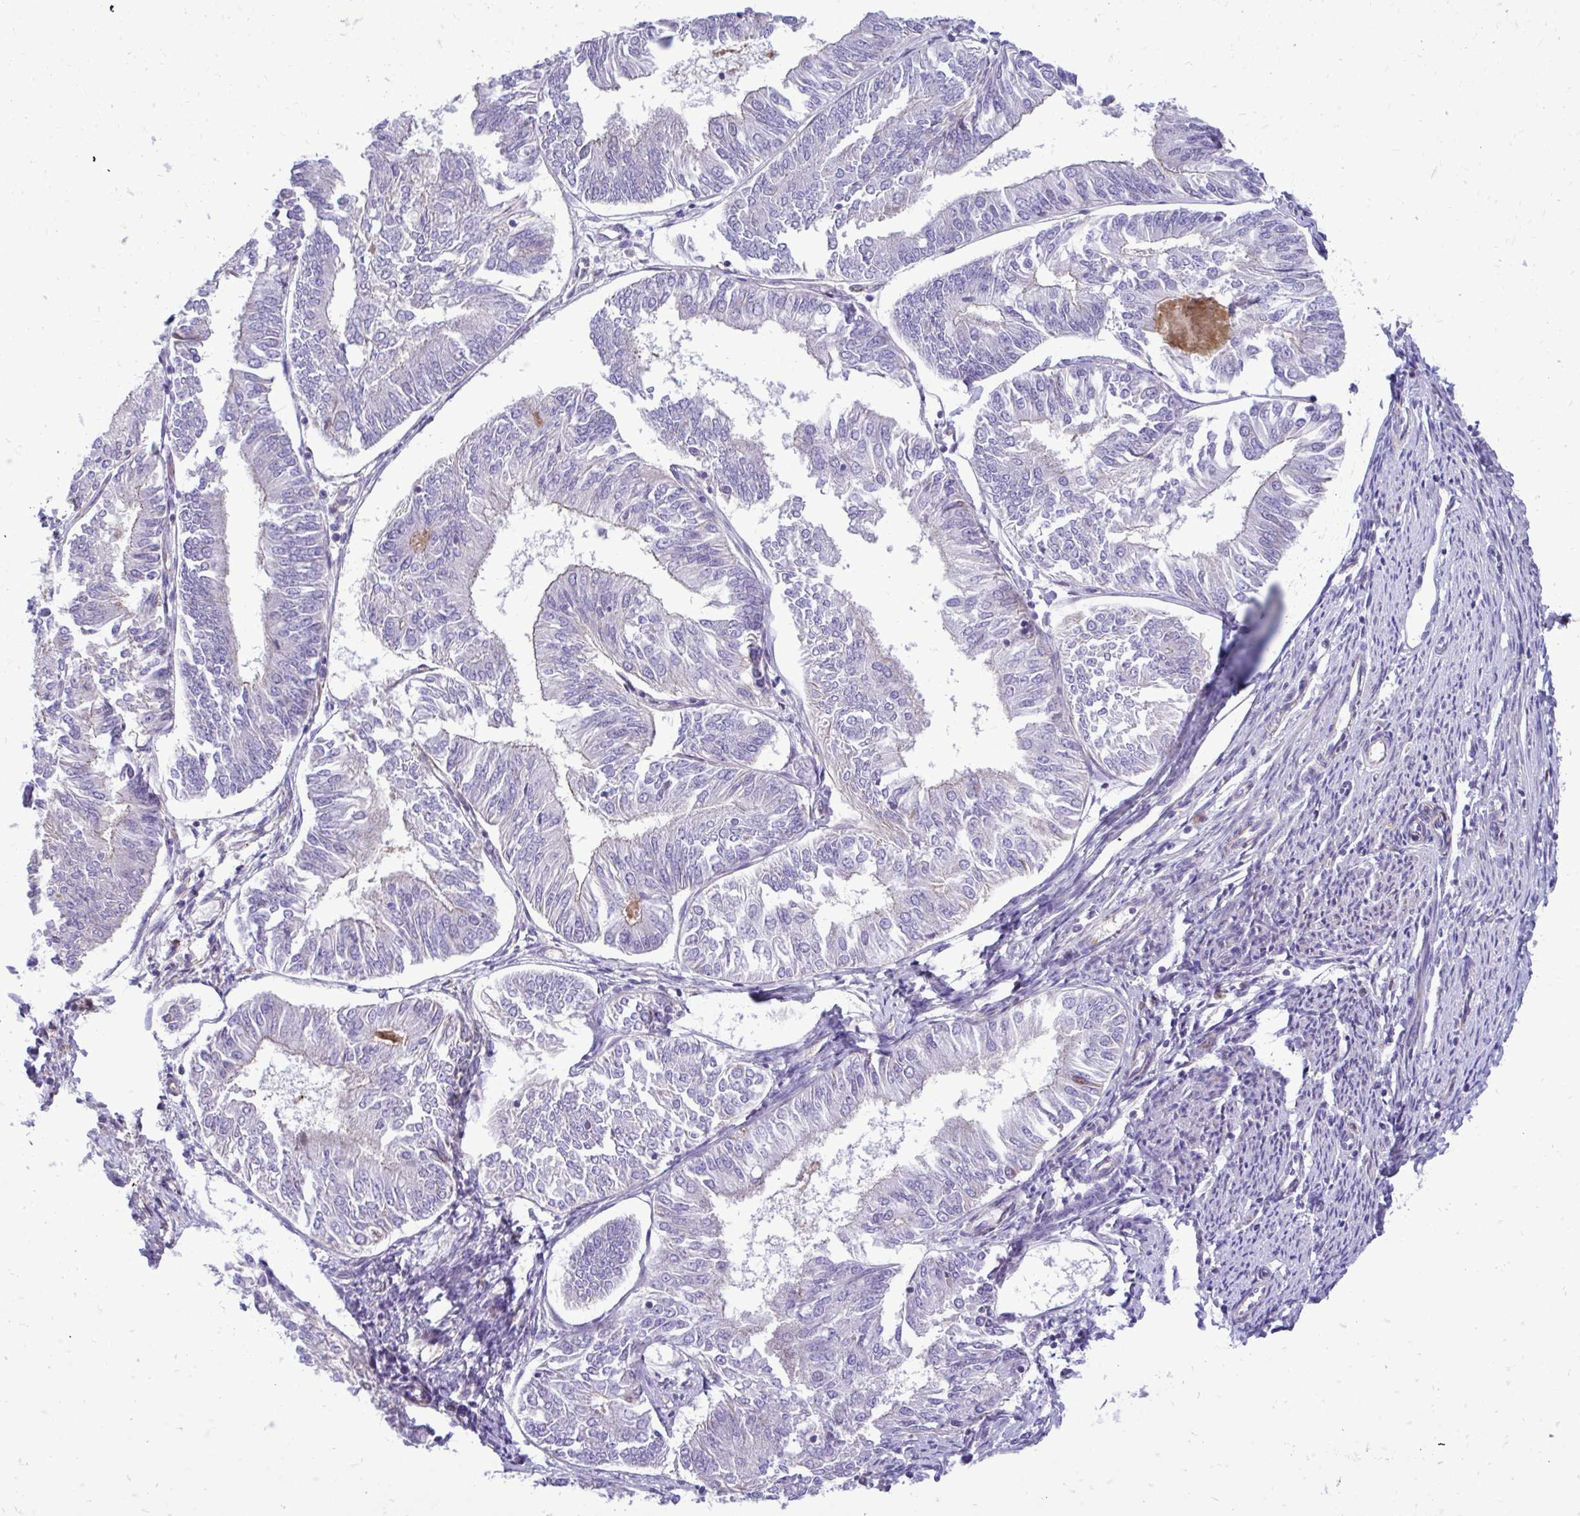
{"staining": {"intensity": "negative", "quantity": "none", "location": "none"}, "tissue": "endometrial cancer", "cell_type": "Tumor cells", "image_type": "cancer", "snomed": [{"axis": "morphology", "description": "Adenocarcinoma, NOS"}, {"axis": "topography", "description": "Endometrium"}], "caption": "Image shows no significant protein positivity in tumor cells of adenocarcinoma (endometrial).", "gene": "ATP13A2", "patient": {"sex": "female", "age": 58}}